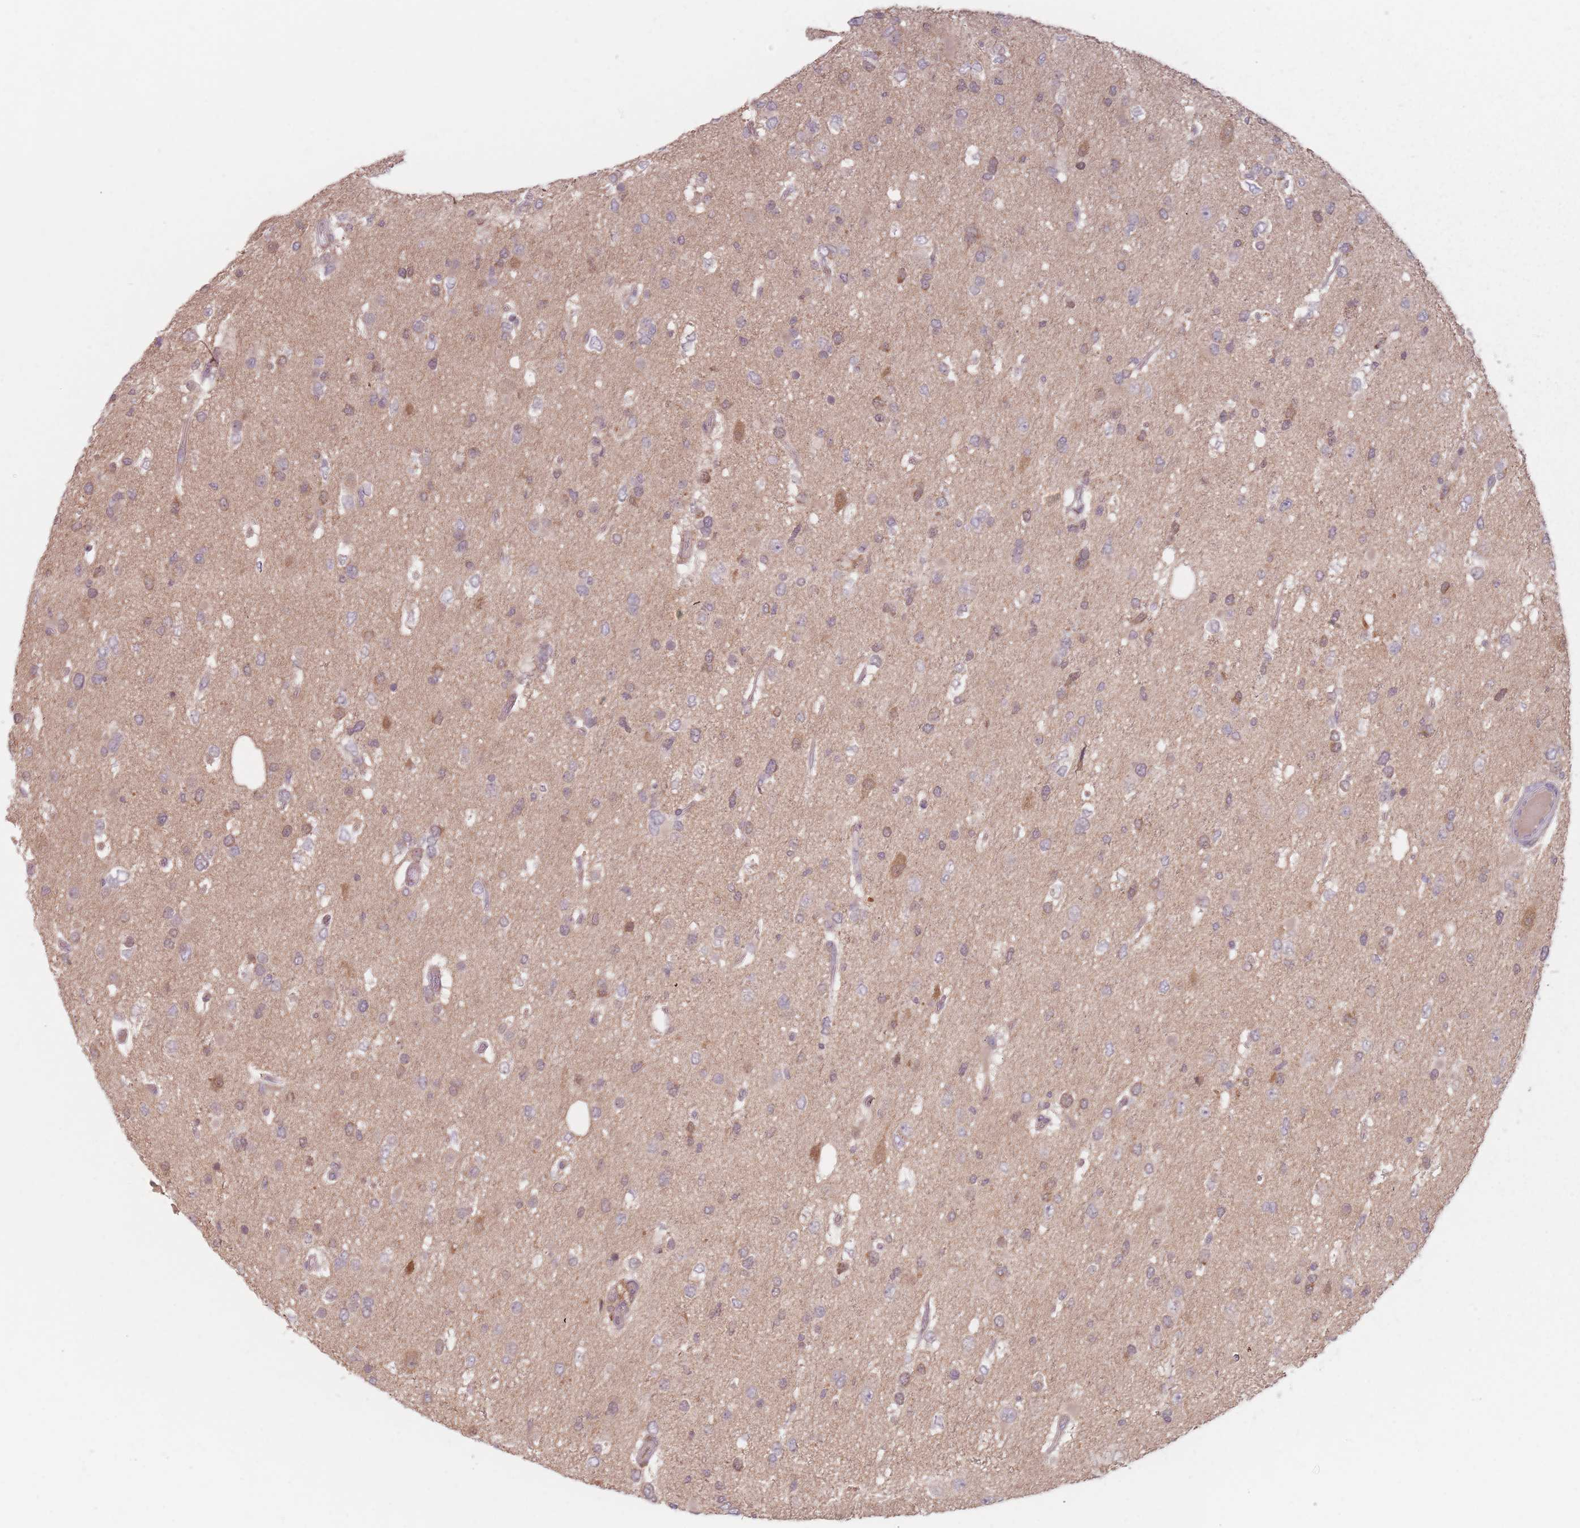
{"staining": {"intensity": "moderate", "quantity": "<25%", "location": "cytoplasmic/membranous,nuclear"}, "tissue": "glioma", "cell_type": "Tumor cells", "image_type": "cancer", "snomed": [{"axis": "morphology", "description": "Glioma, malignant, High grade"}, {"axis": "topography", "description": "Brain"}], "caption": "IHC of malignant glioma (high-grade) displays low levels of moderate cytoplasmic/membranous and nuclear staining in approximately <25% of tumor cells. (DAB (3,3'-diaminobenzidine) IHC, brown staining for protein, blue staining for nuclei).", "gene": "NAXE", "patient": {"sex": "male", "age": 53}}